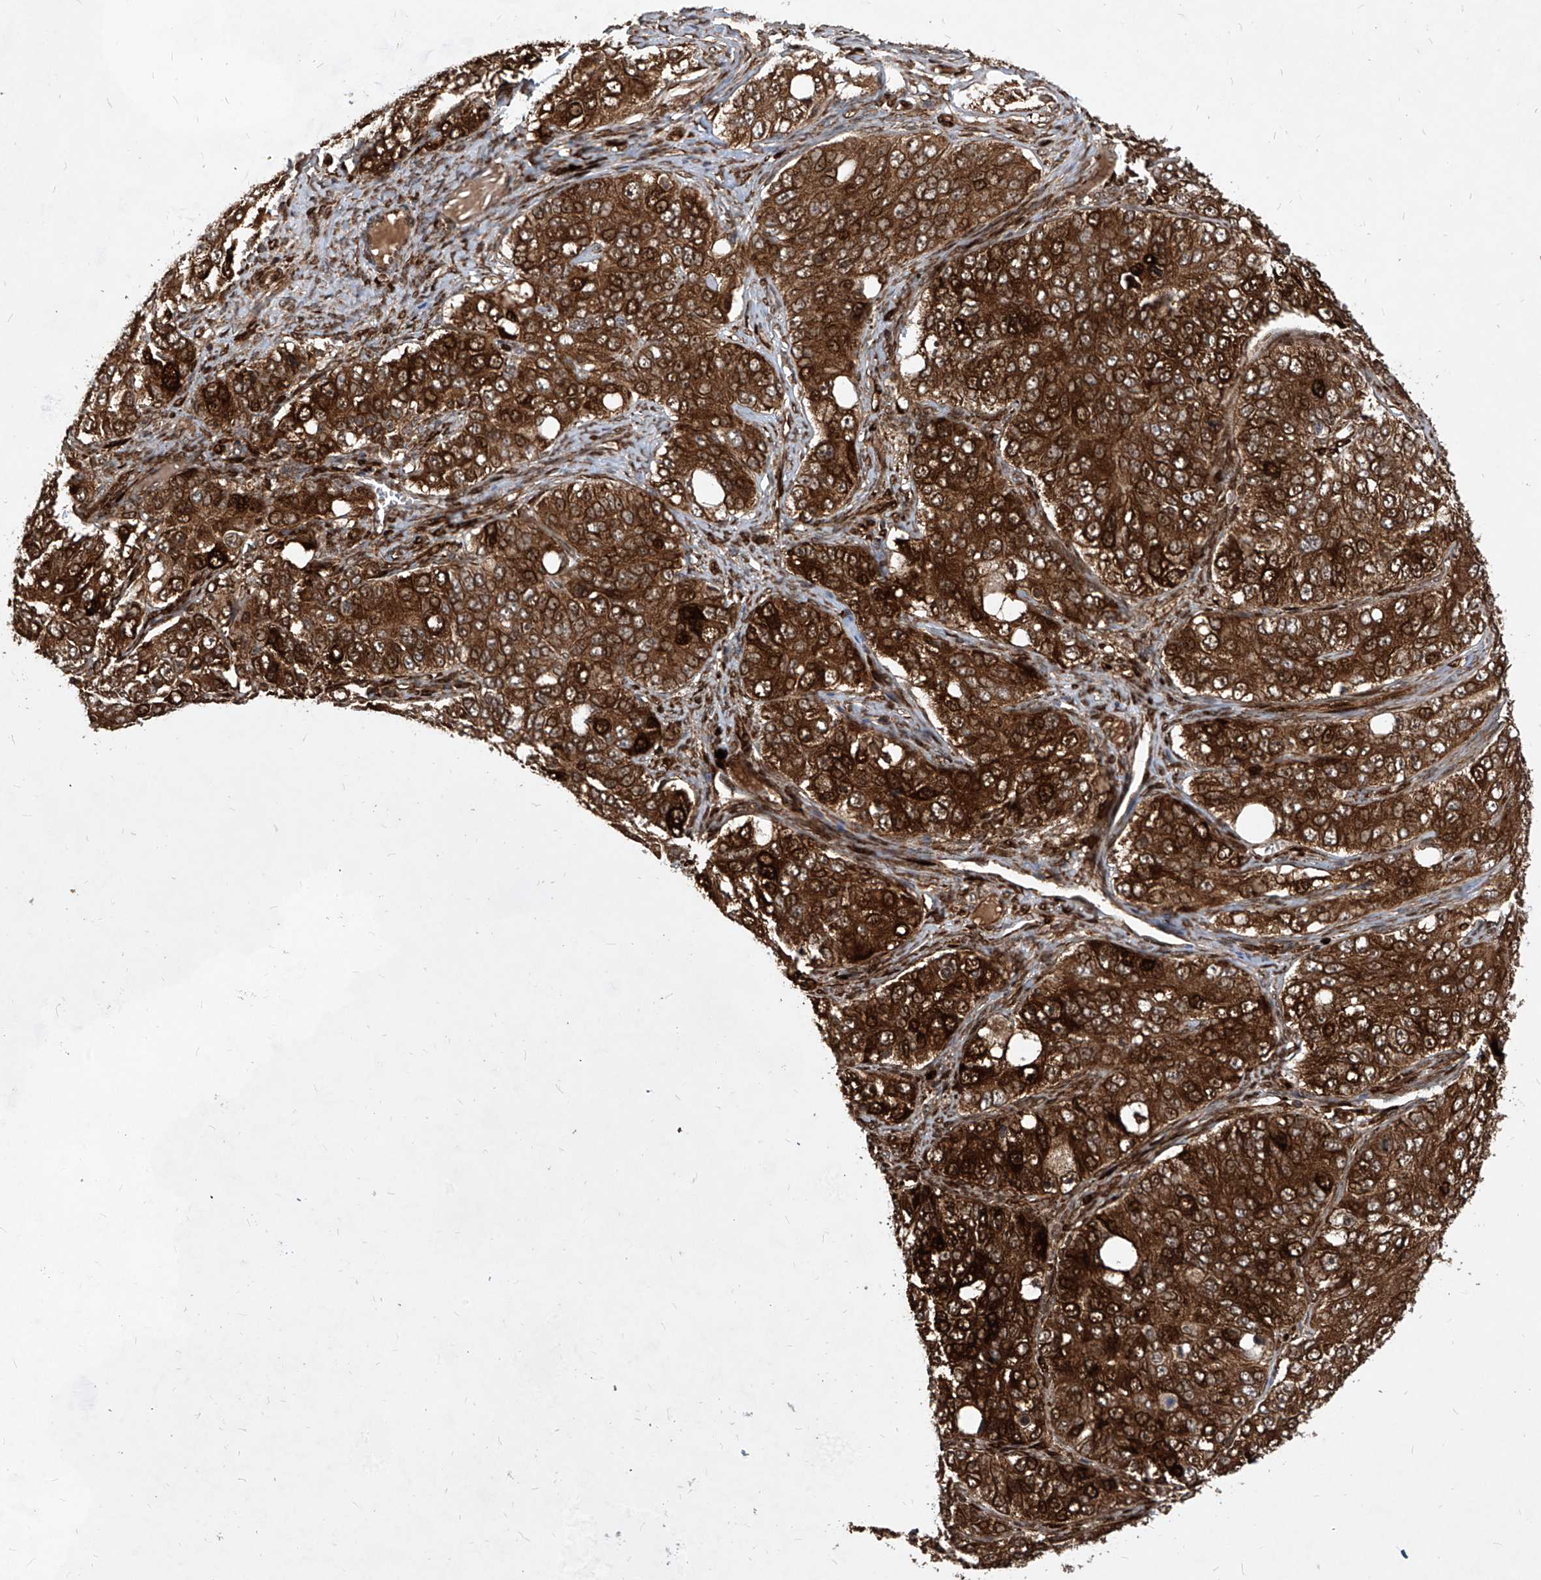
{"staining": {"intensity": "strong", "quantity": ">75%", "location": "cytoplasmic/membranous,nuclear"}, "tissue": "ovarian cancer", "cell_type": "Tumor cells", "image_type": "cancer", "snomed": [{"axis": "morphology", "description": "Carcinoma, endometroid"}, {"axis": "topography", "description": "Ovary"}], "caption": "DAB immunohistochemical staining of human ovarian endometroid carcinoma reveals strong cytoplasmic/membranous and nuclear protein positivity in about >75% of tumor cells.", "gene": "MAGED2", "patient": {"sex": "female", "age": 51}}